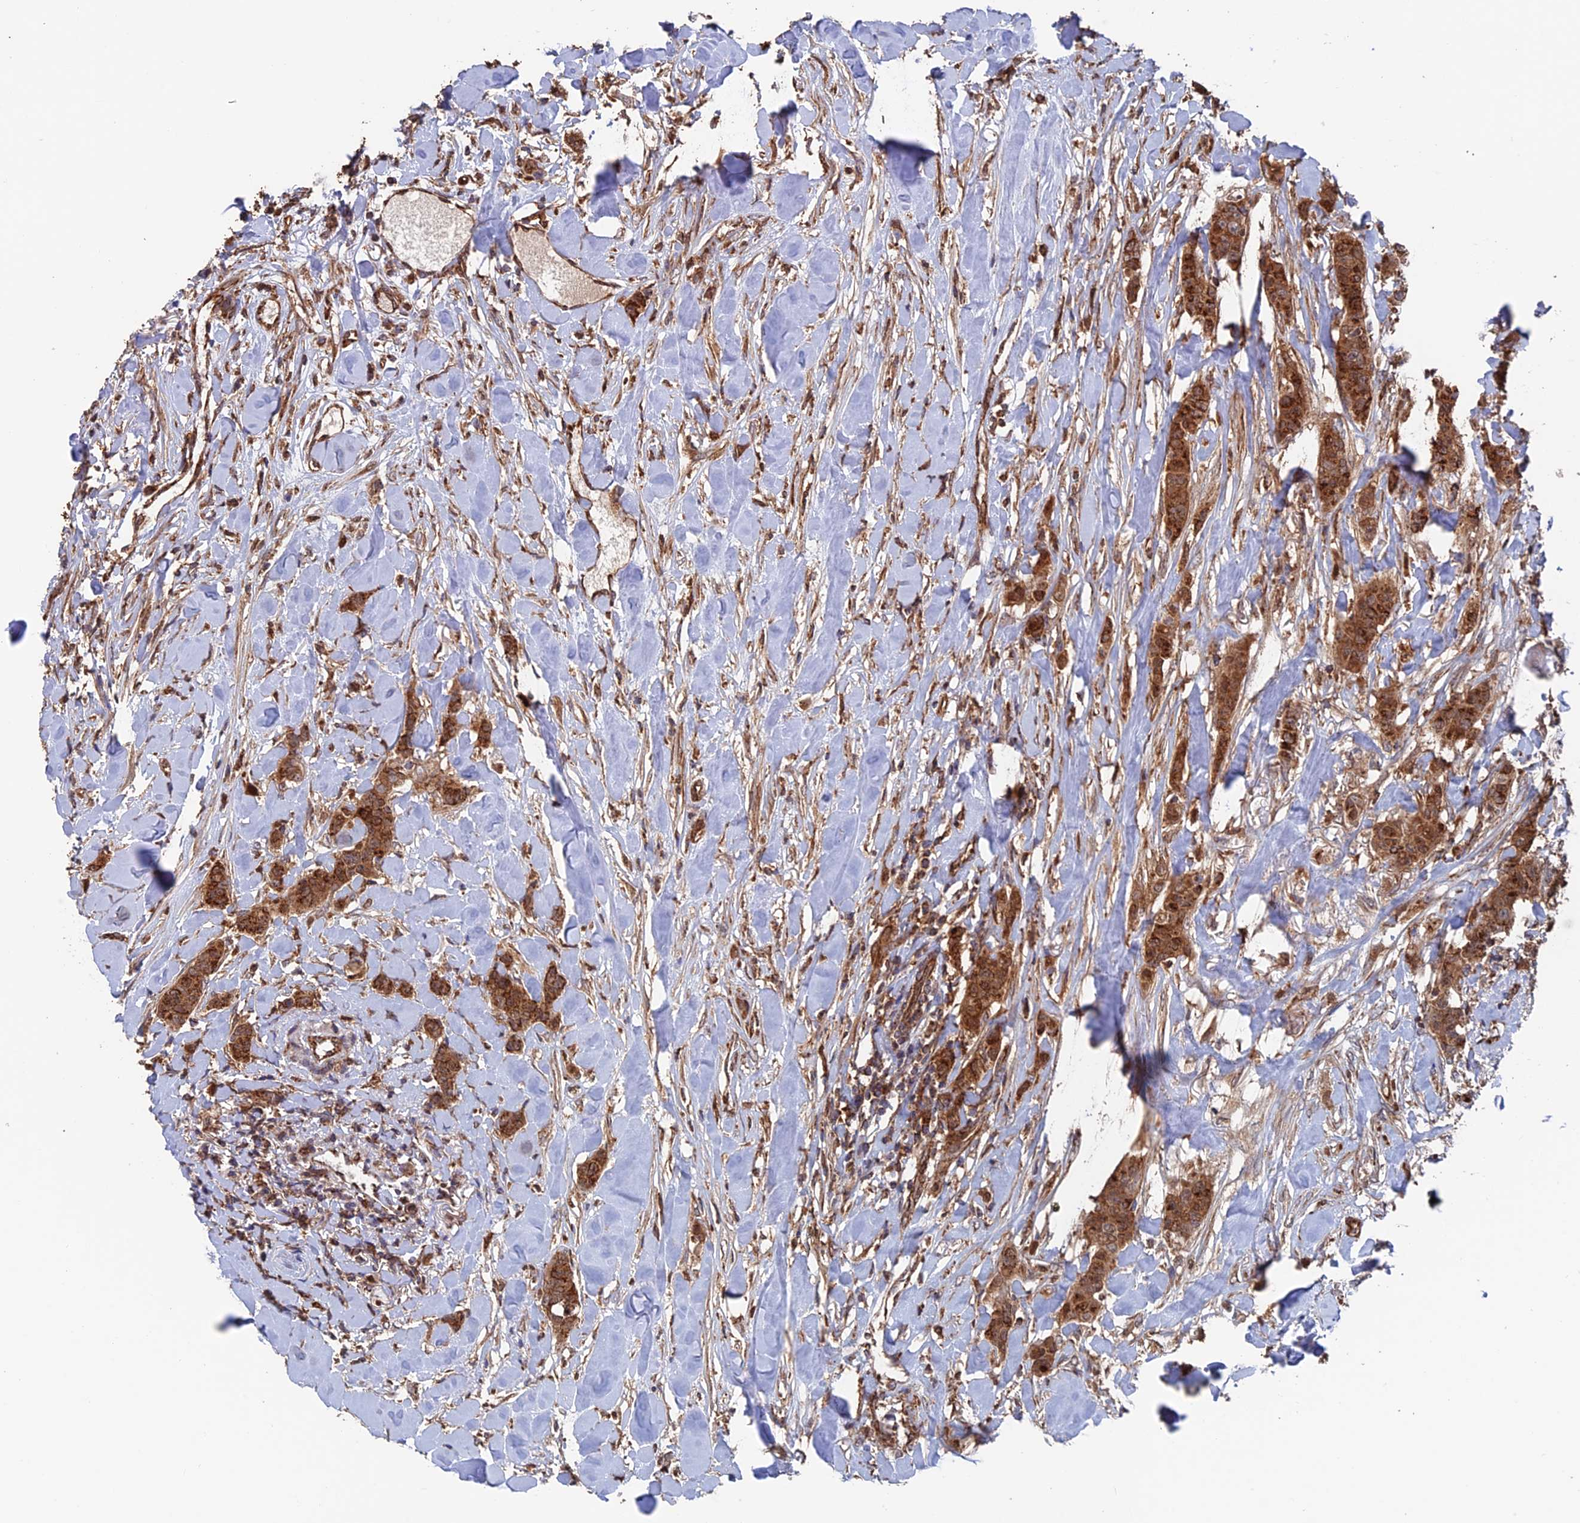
{"staining": {"intensity": "strong", "quantity": ">75%", "location": "cytoplasmic/membranous"}, "tissue": "breast cancer", "cell_type": "Tumor cells", "image_type": "cancer", "snomed": [{"axis": "morphology", "description": "Duct carcinoma"}, {"axis": "topography", "description": "Breast"}], "caption": "The histopathology image reveals a brown stain indicating the presence of a protein in the cytoplasmic/membranous of tumor cells in breast cancer (invasive ductal carcinoma).", "gene": "DTYMK", "patient": {"sex": "female", "age": 40}}